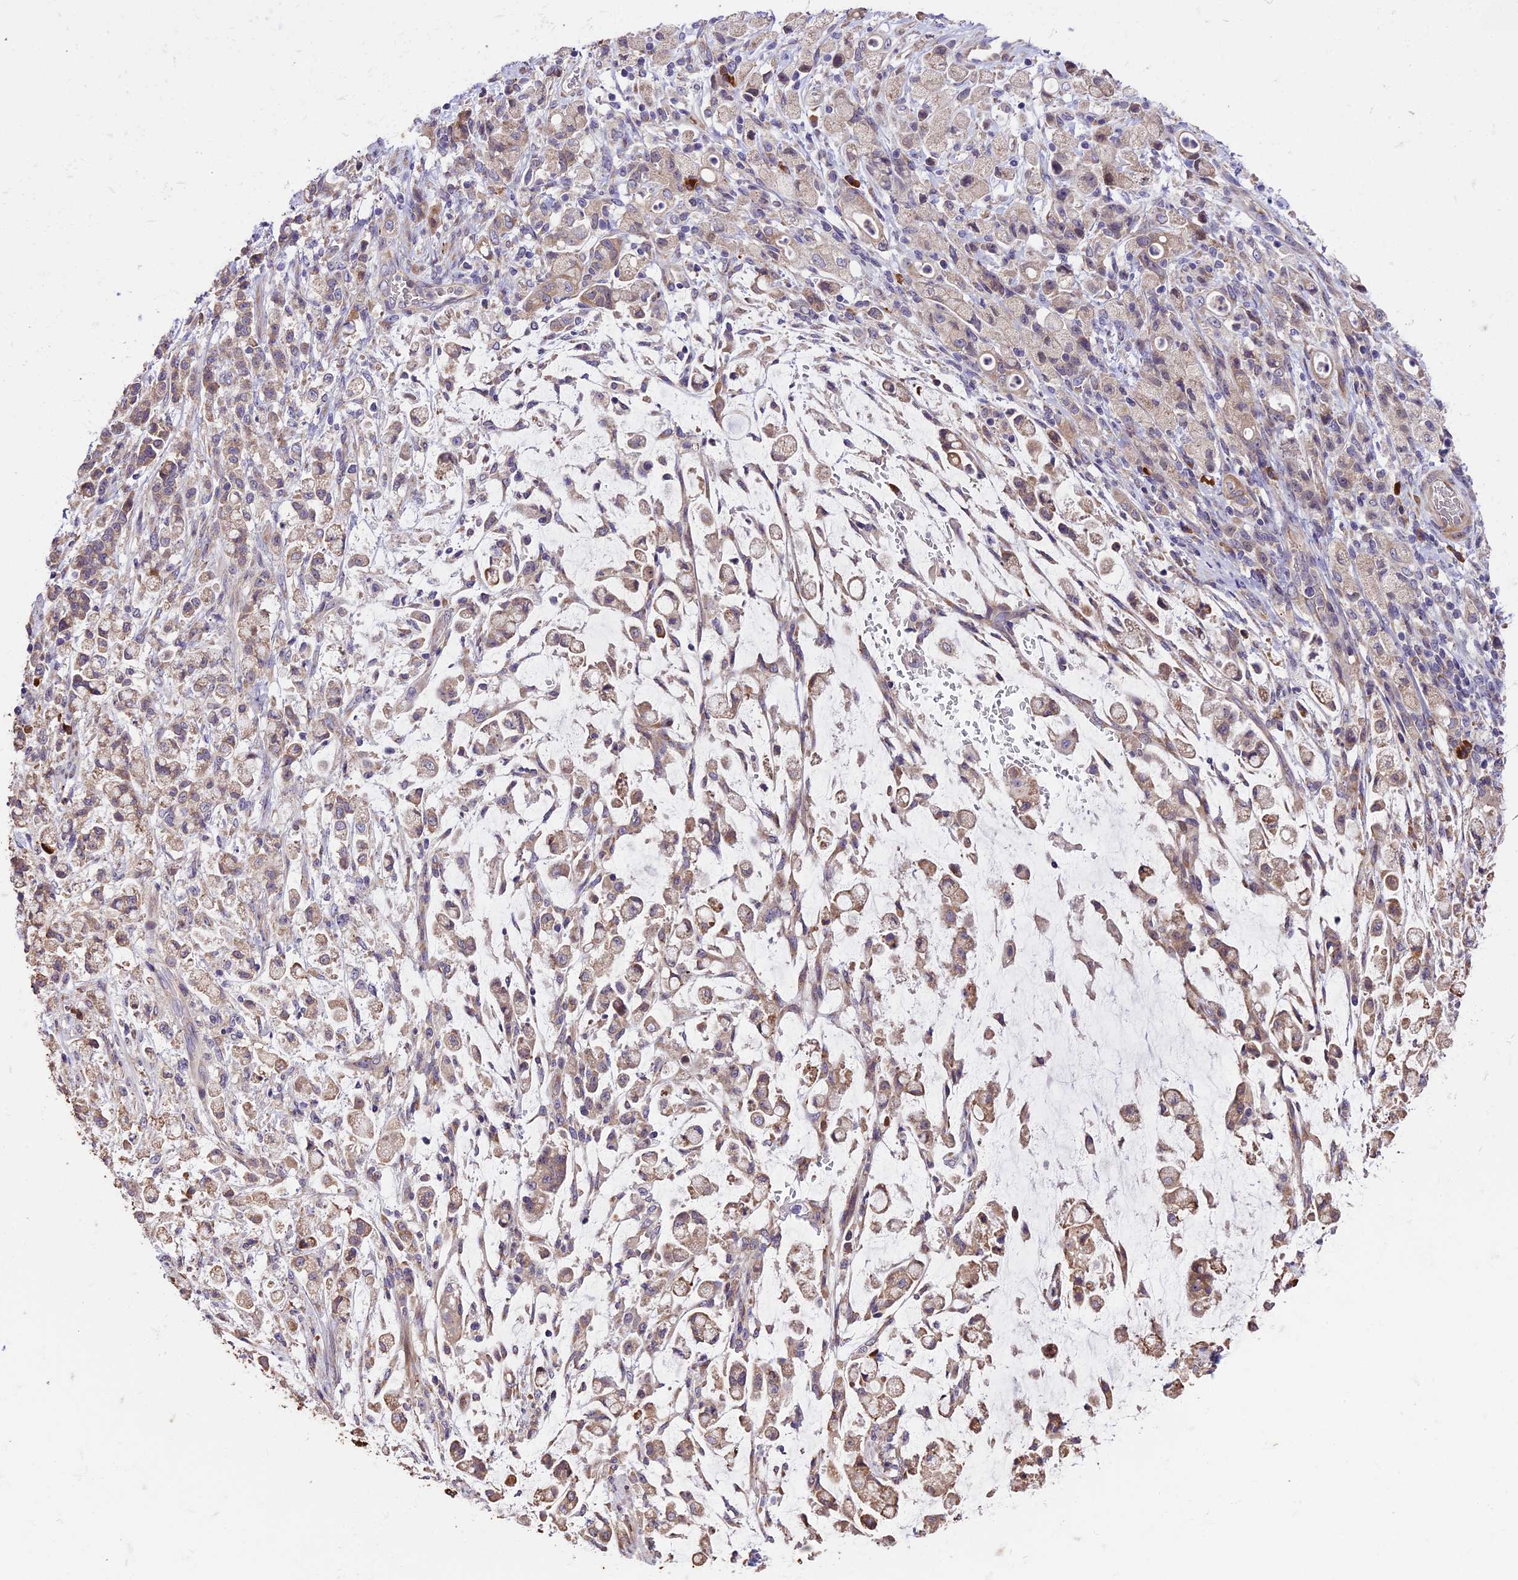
{"staining": {"intensity": "weak", "quantity": "25%-75%", "location": "cytoplasmic/membranous"}, "tissue": "stomach cancer", "cell_type": "Tumor cells", "image_type": "cancer", "snomed": [{"axis": "morphology", "description": "Adenocarcinoma, NOS"}, {"axis": "topography", "description": "Stomach"}], "caption": "Stomach adenocarcinoma was stained to show a protein in brown. There is low levels of weak cytoplasmic/membranous expression in approximately 25%-75% of tumor cells. (Stains: DAB (3,3'-diaminobenzidine) in brown, nuclei in blue, Microscopy: brightfield microscopy at high magnification).", "gene": "ABCC10", "patient": {"sex": "female", "age": 60}}